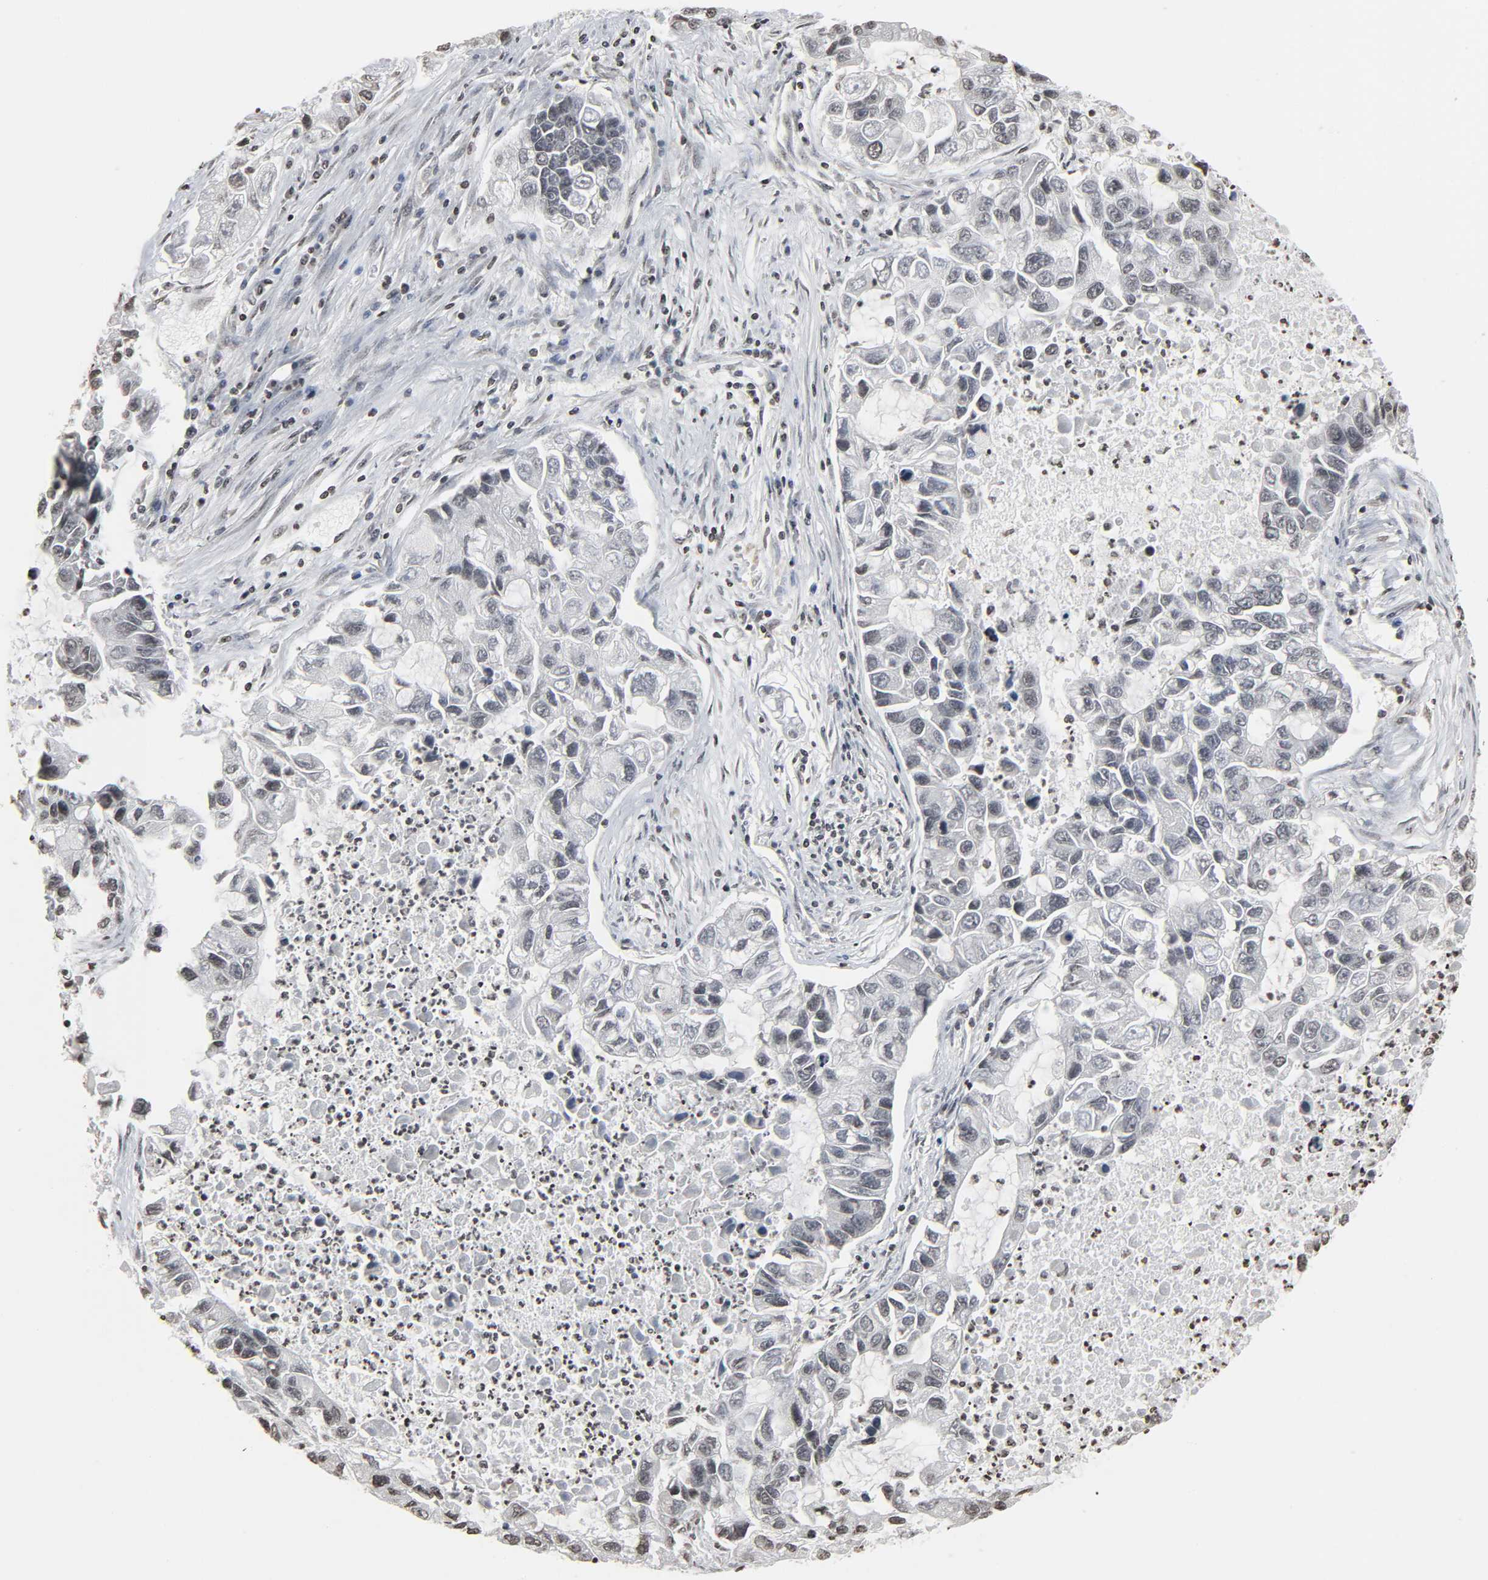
{"staining": {"intensity": "negative", "quantity": "none", "location": "none"}, "tissue": "lung cancer", "cell_type": "Tumor cells", "image_type": "cancer", "snomed": [{"axis": "morphology", "description": "Adenocarcinoma, NOS"}, {"axis": "topography", "description": "Lung"}], "caption": "Adenocarcinoma (lung) stained for a protein using immunohistochemistry demonstrates no expression tumor cells.", "gene": "ELAVL1", "patient": {"sex": "female", "age": 51}}